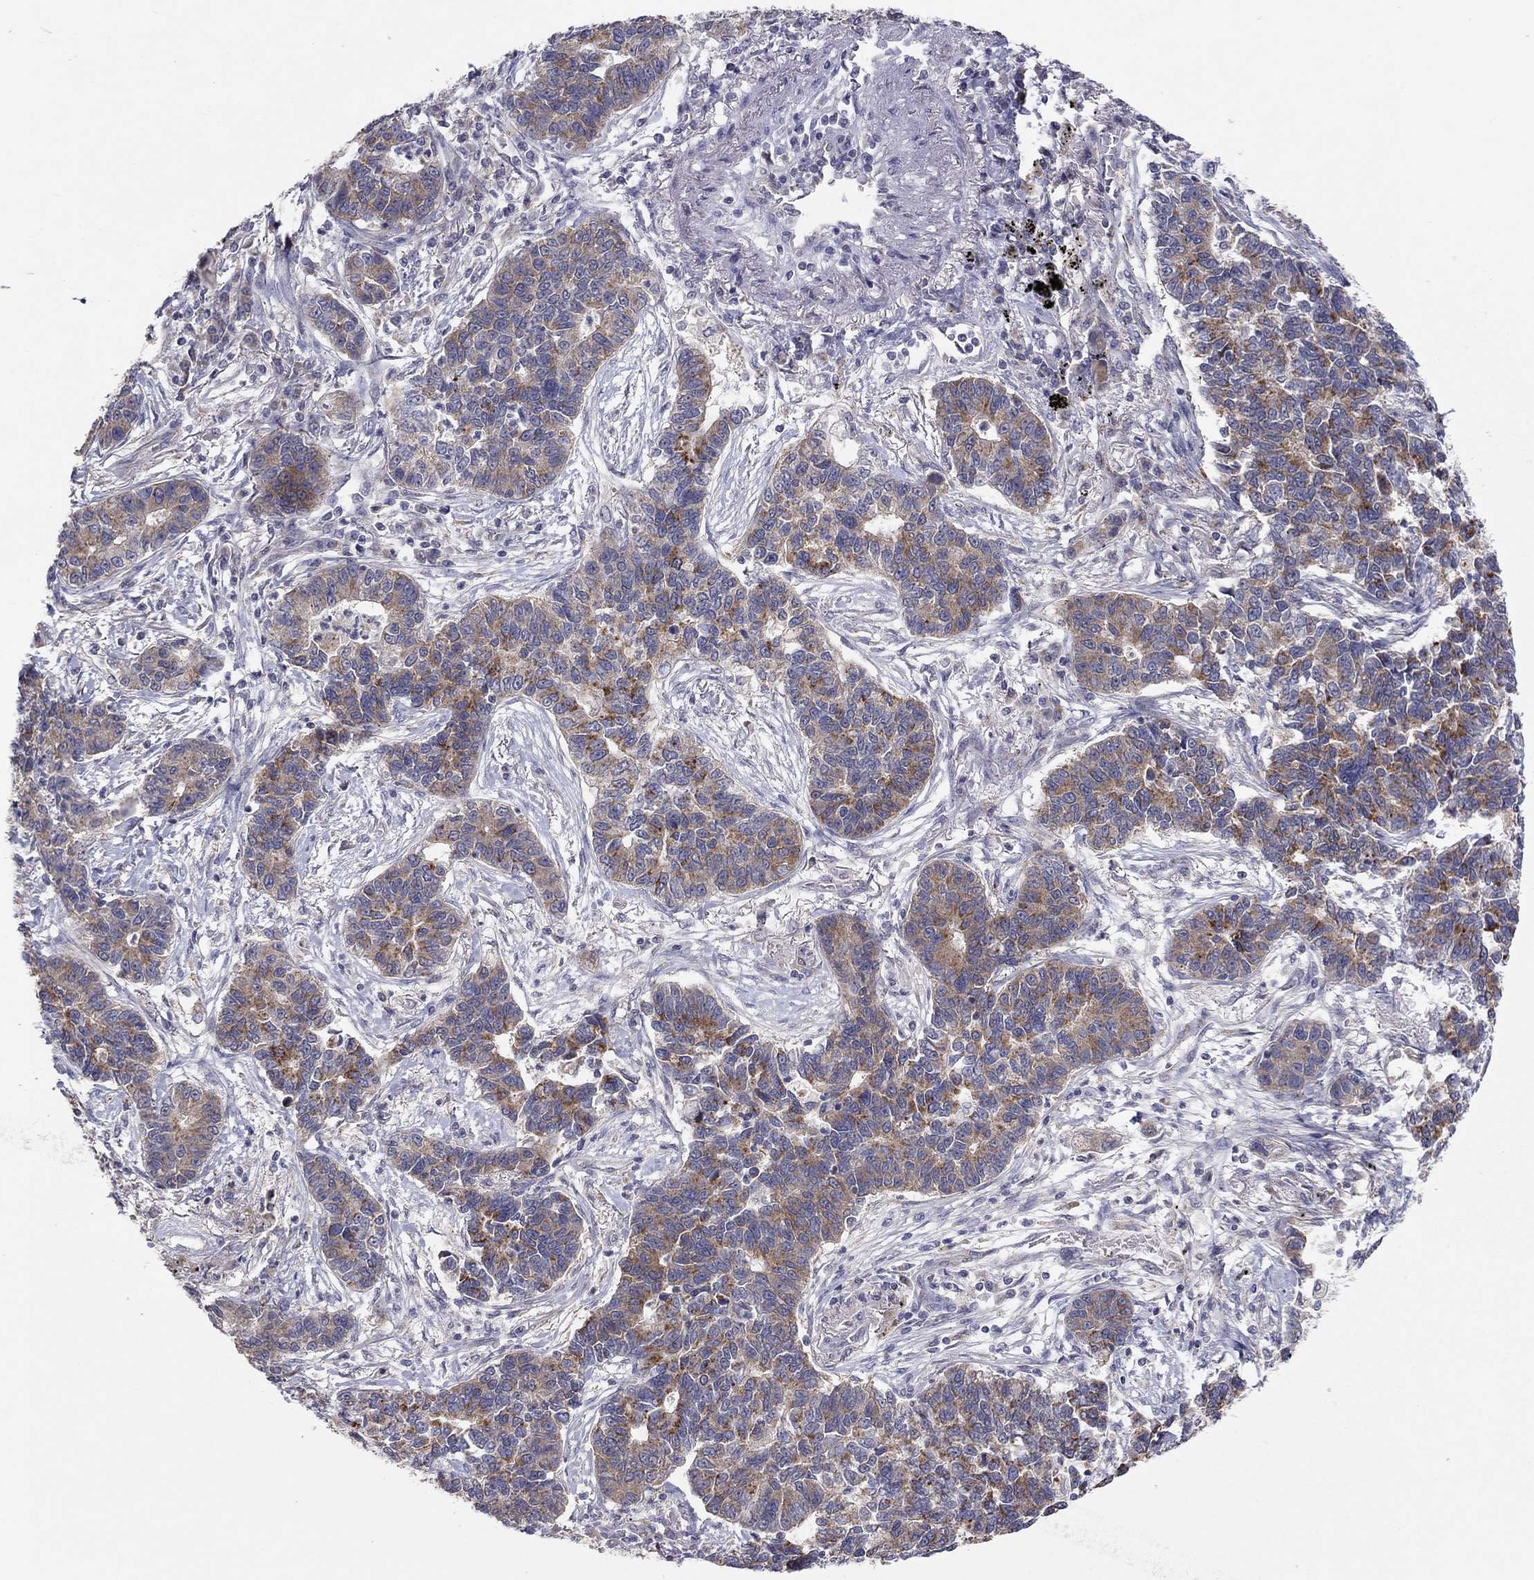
{"staining": {"intensity": "strong", "quantity": "<25%", "location": "cytoplasmic/membranous"}, "tissue": "lung cancer", "cell_type": "Tumor cells", "image_type": "cancer", "snomed": [{"axis": "morphology", "description": "Adenocarcinoma, NOS"}, {"axis": "topography", "description": "Lung"}], "caption": "Approximately <25% of tumor cells in lung cancer (adenocarcinoma) demonstrate strong cytoplasmic/membranous protein expression as visualized by brown immunohistochemical staining.", "gene": "CRACDL", "patient": {"sex": "female", "age": 57}}